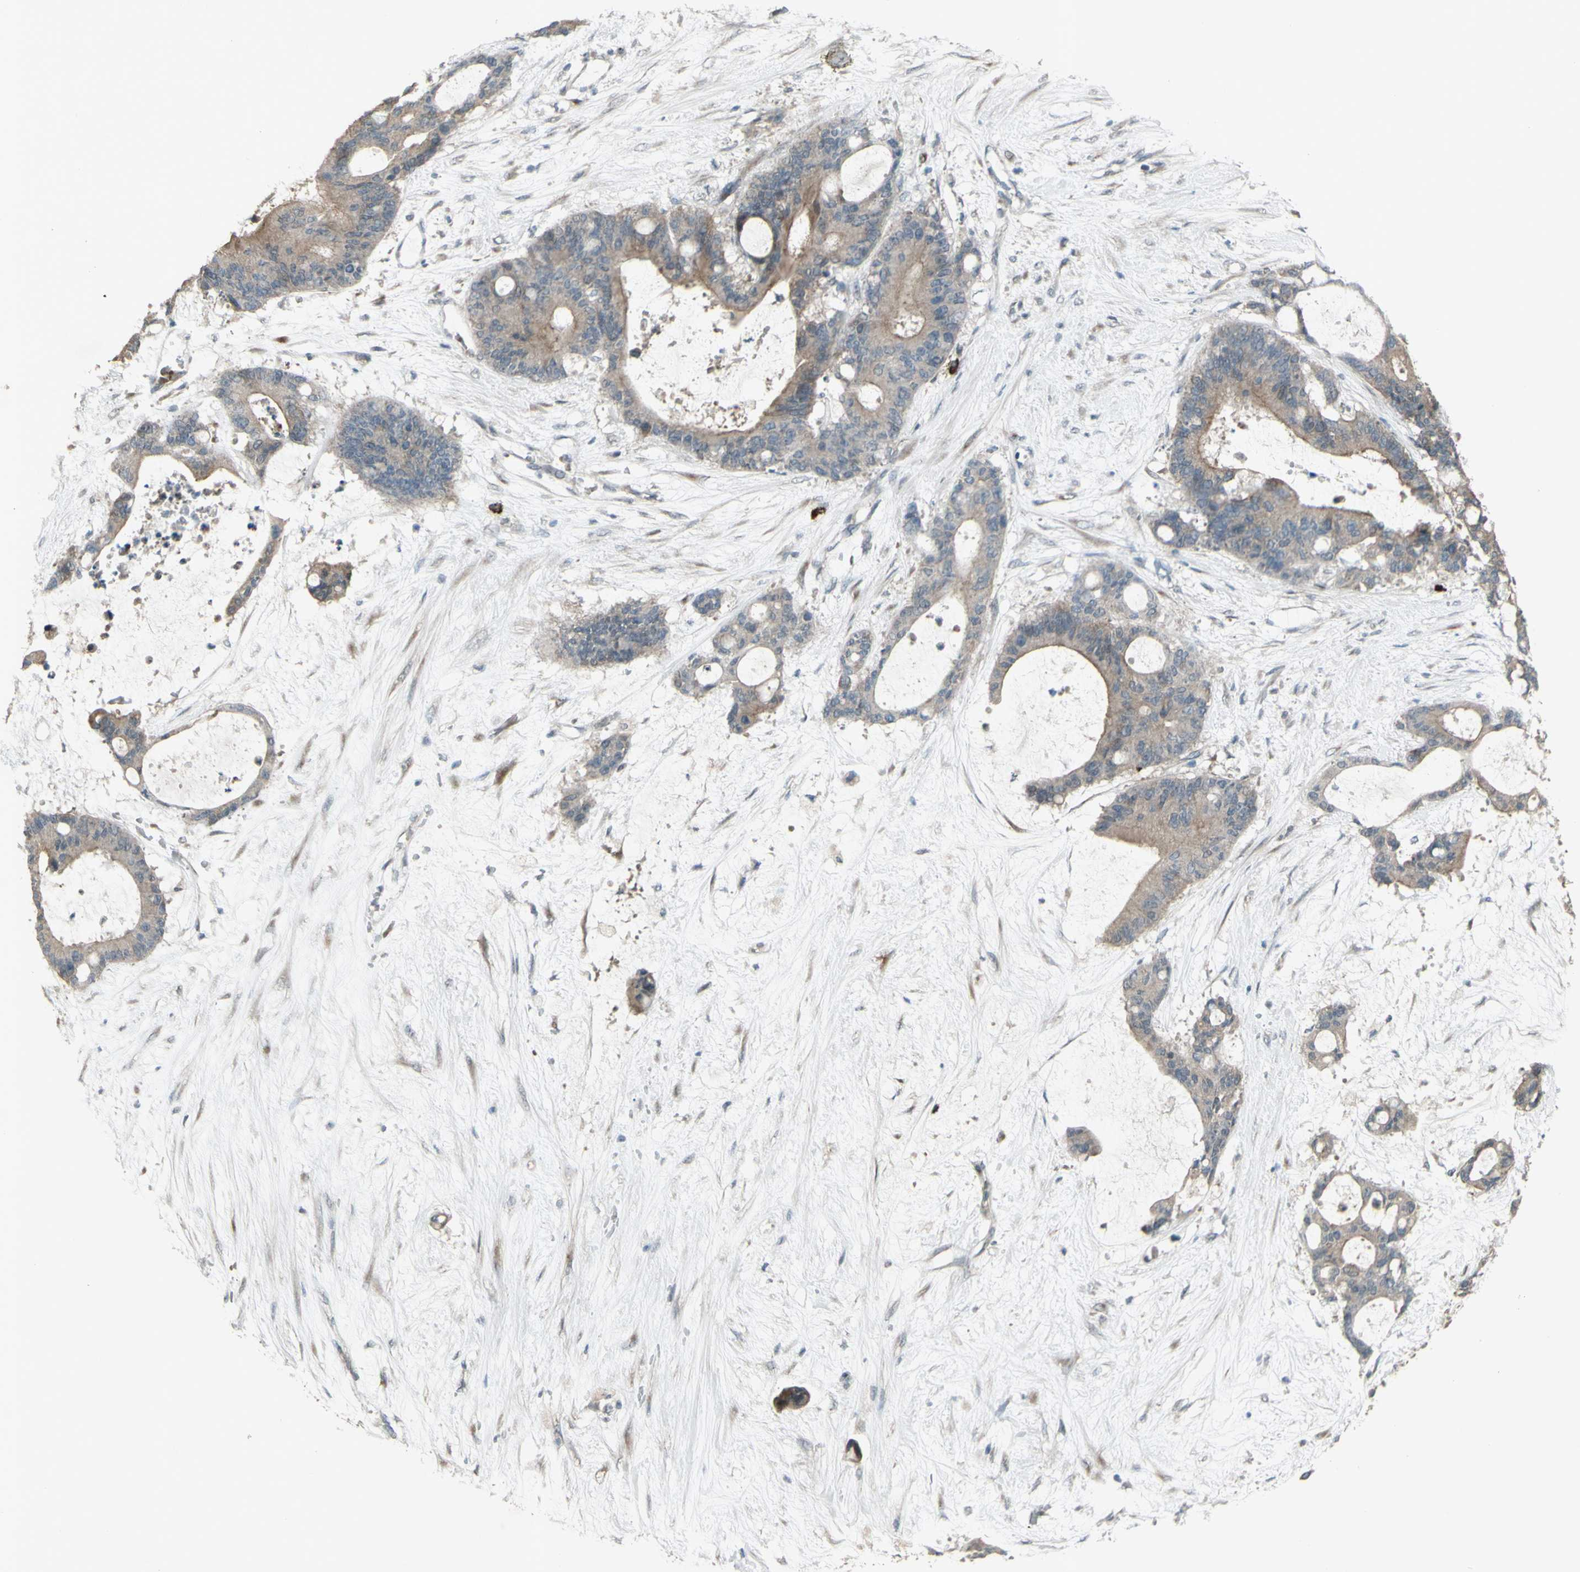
{"staining": {"intensity": "weak", "quantity": ">75%", "location": "cytoplasmic/membranous"}, "tissue": "liver cancer", "cell_type": "Tumor cells", "image_type": "cancer", "snomed": [{"axis": "morphology", "description": "Cholangiocarcinoma"}, {"axis": "topography", "description": "Liver"}], "caption": "Liver cancer (cholangiocarcinoma) was stained to show a protein in brown. There is low levels of weak cytoplasmic/membranous staining in approximately >75% of tumor cells.", "gene": "GRAMD1B", "patient": {"sex": "female", "age": 73}}